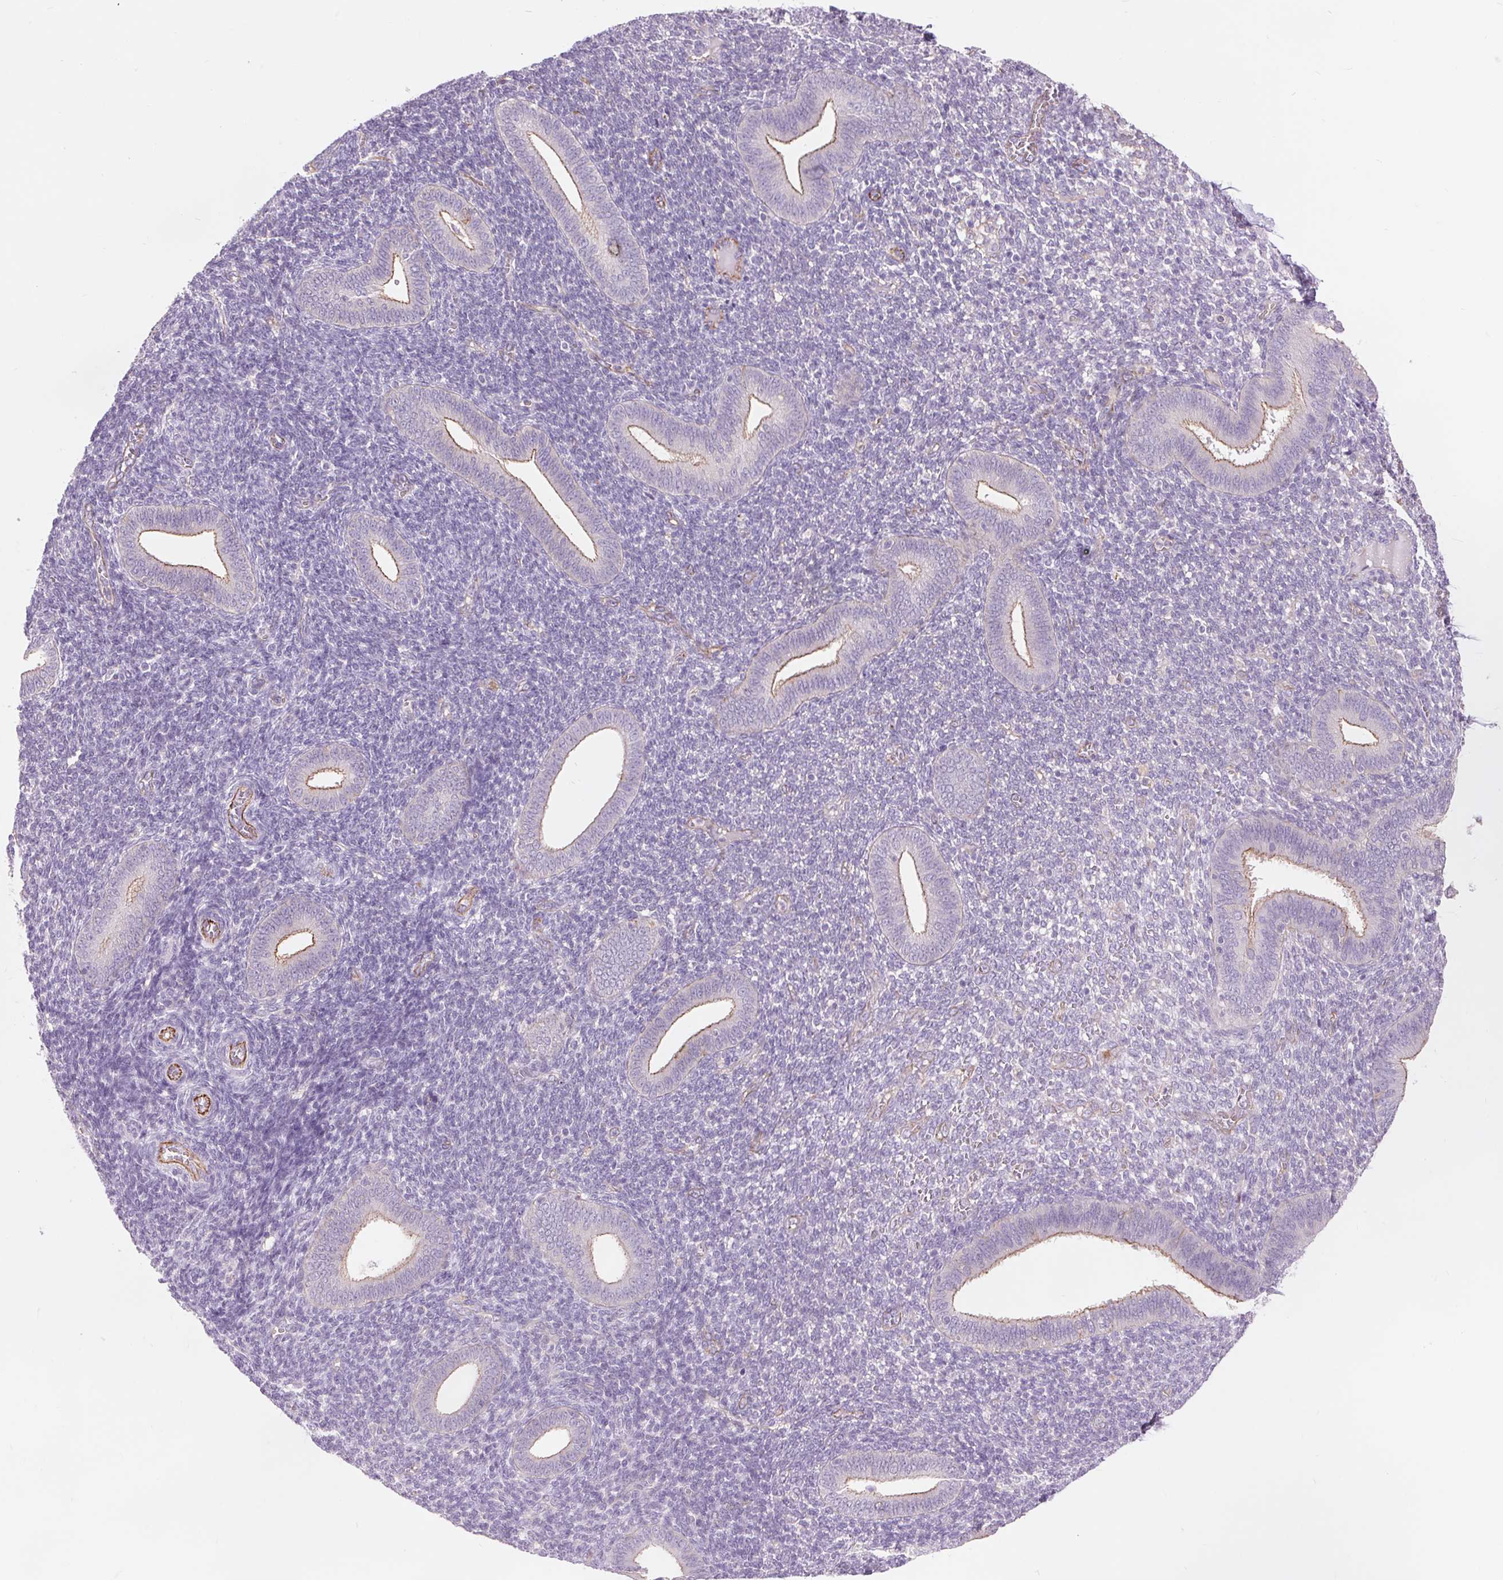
{"staining": {"intensity": "negative", "quantity": "none", "location": "none"}, "tissue": "endometrium", "cell_type": "Cells in endometrial stroma", "image_type": "normal", "snomed": [{"axis": "morphology", "description": "Normal tissue, NOS"}, {"axis": "topography", "description": "Endometrium"}], "caption": "This is an IHC photomicrograph of benign endometrium. There is no positivity in cells in endometrial stroma.", "gene": "DIXDC1", "patient": {"sex": "female", "age": 25}}